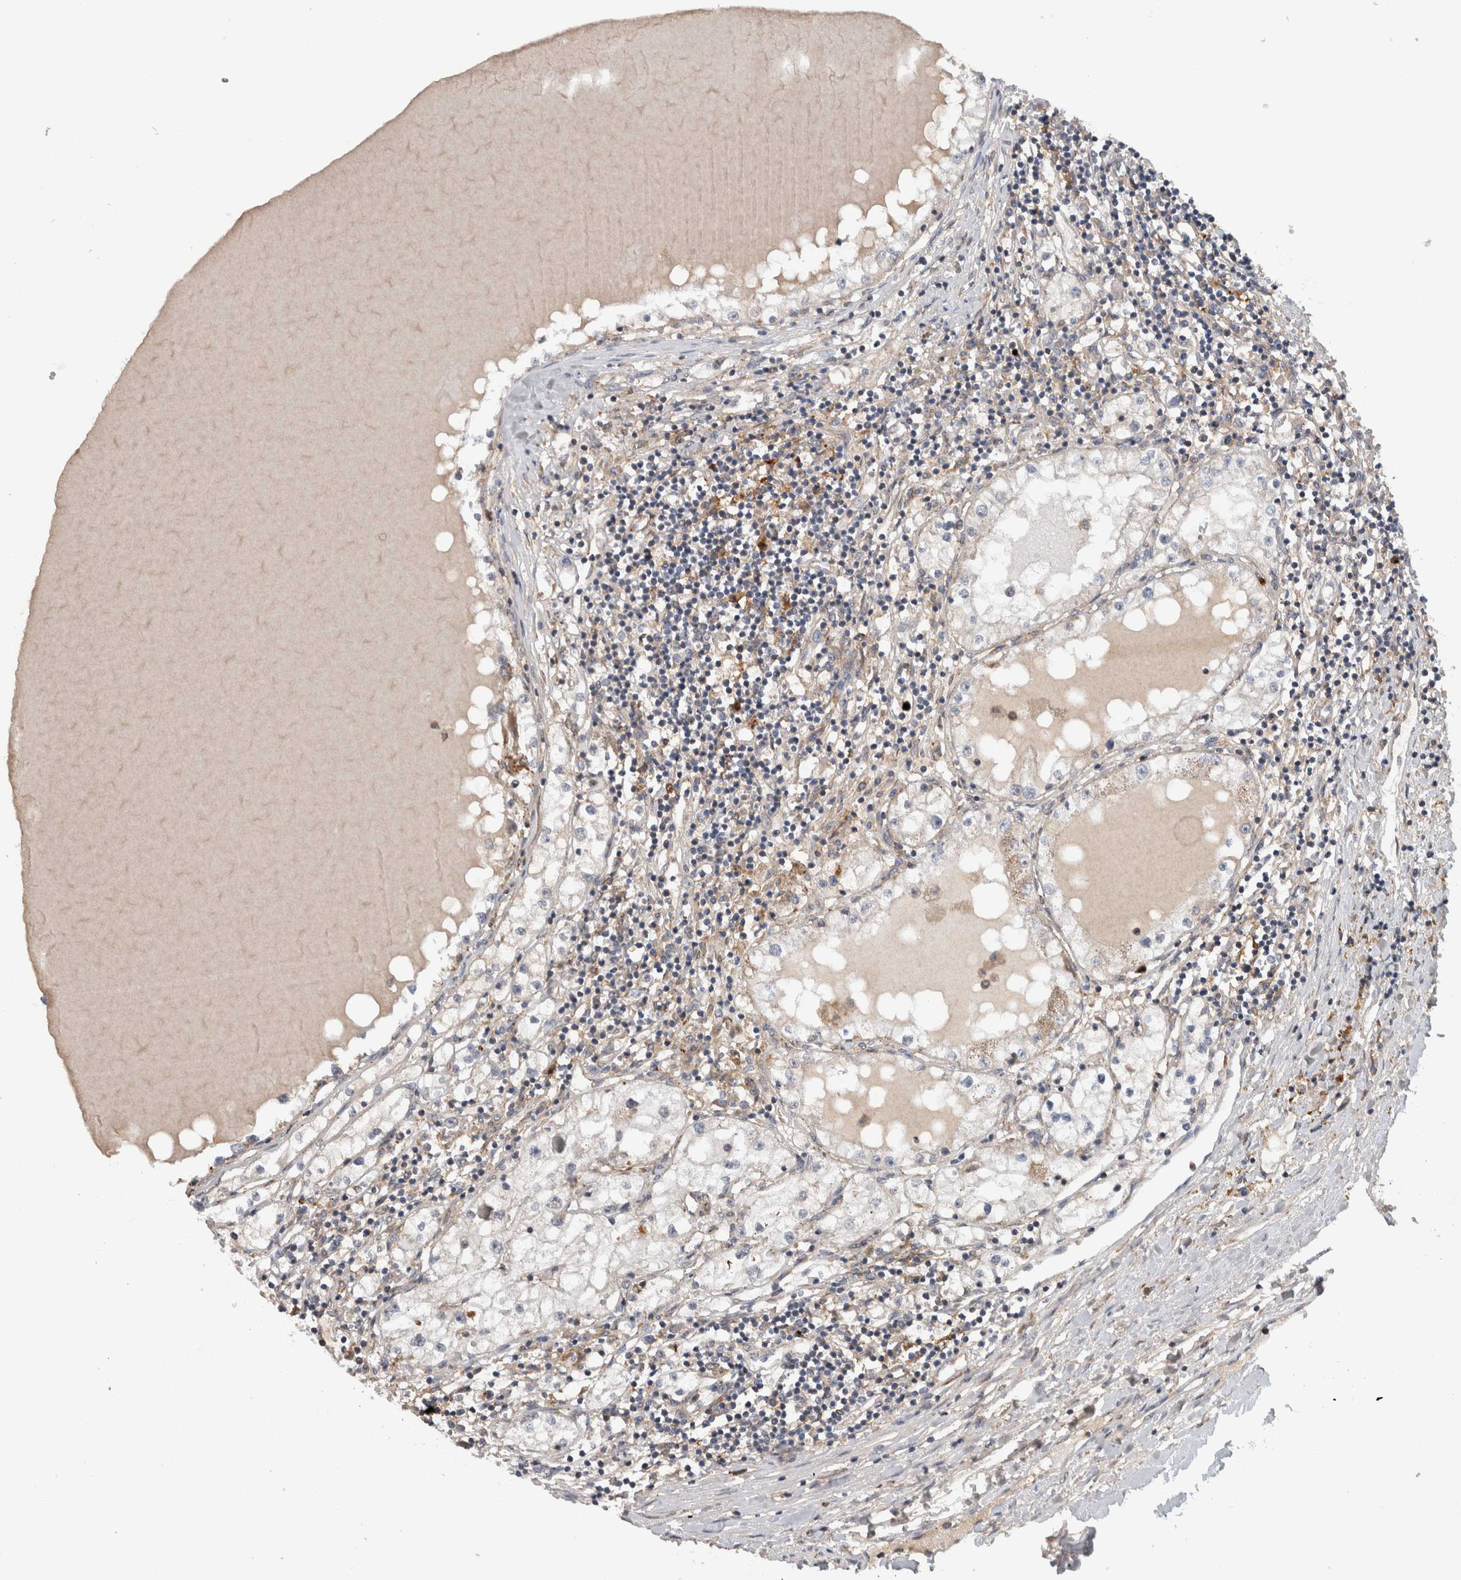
{"staining": {"intensity": "negative", "quantity": "none", "location": "none"}, "tissue": "renal cancer", "cell_type": "Tumor cells", "image_type": "cancer", "snomed": [{"axis": "morphology", "description": "Adenocarcinoma, NOS"}, {"axis": "topography", "description": "Kidney"}], "caption": "Immunohistochemistry image of neoplastic tissue: human renal cancer (adenocarcinoma) stained with DAB (3,3'-diaminobenzidine) demonstrates no significant protein staining in tumor cells.", "gene": "TARBP1", "patient": {"sex": "male", "age": 68}}